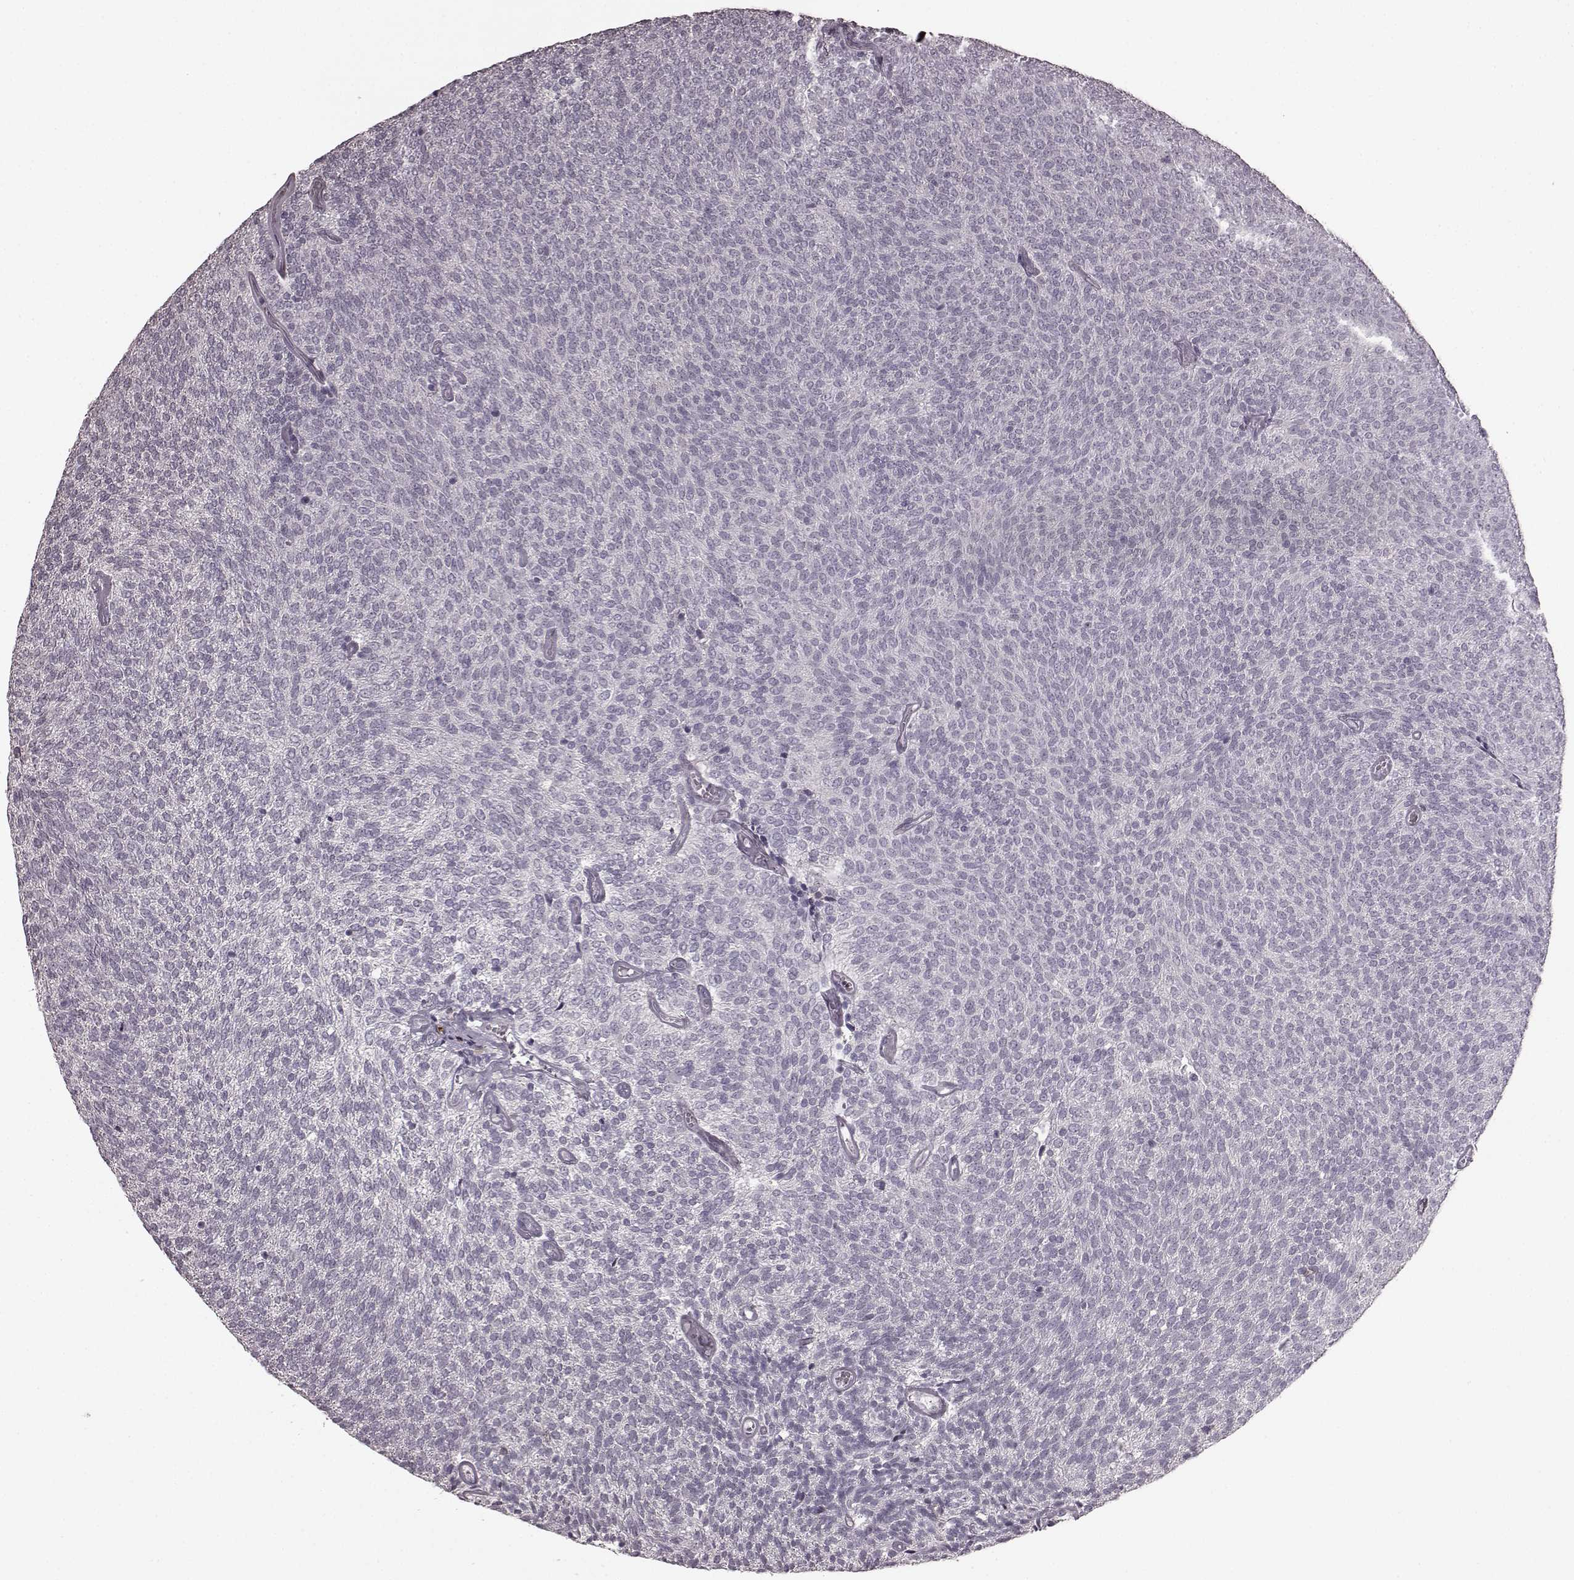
{"staining": {"intensity": "negative", "quantity": "none", "location": "none"}, "tissue": "urothelial cancer", "cell_type": "Tumor cells", "image_type": "cancer", "snomed": [{"axis": "morphology", "description": "Urothelial carcinoma, Low grade"}, {"axis": "topography", "description": "Urinary bladder"}], "caption": "This is an immunohistochemistry histopathology image of low-grade urothelial carcinoma. There is no staining in tumor cells.", "gene": "CD28", "patient": {"sex": "male", "age": 77}}